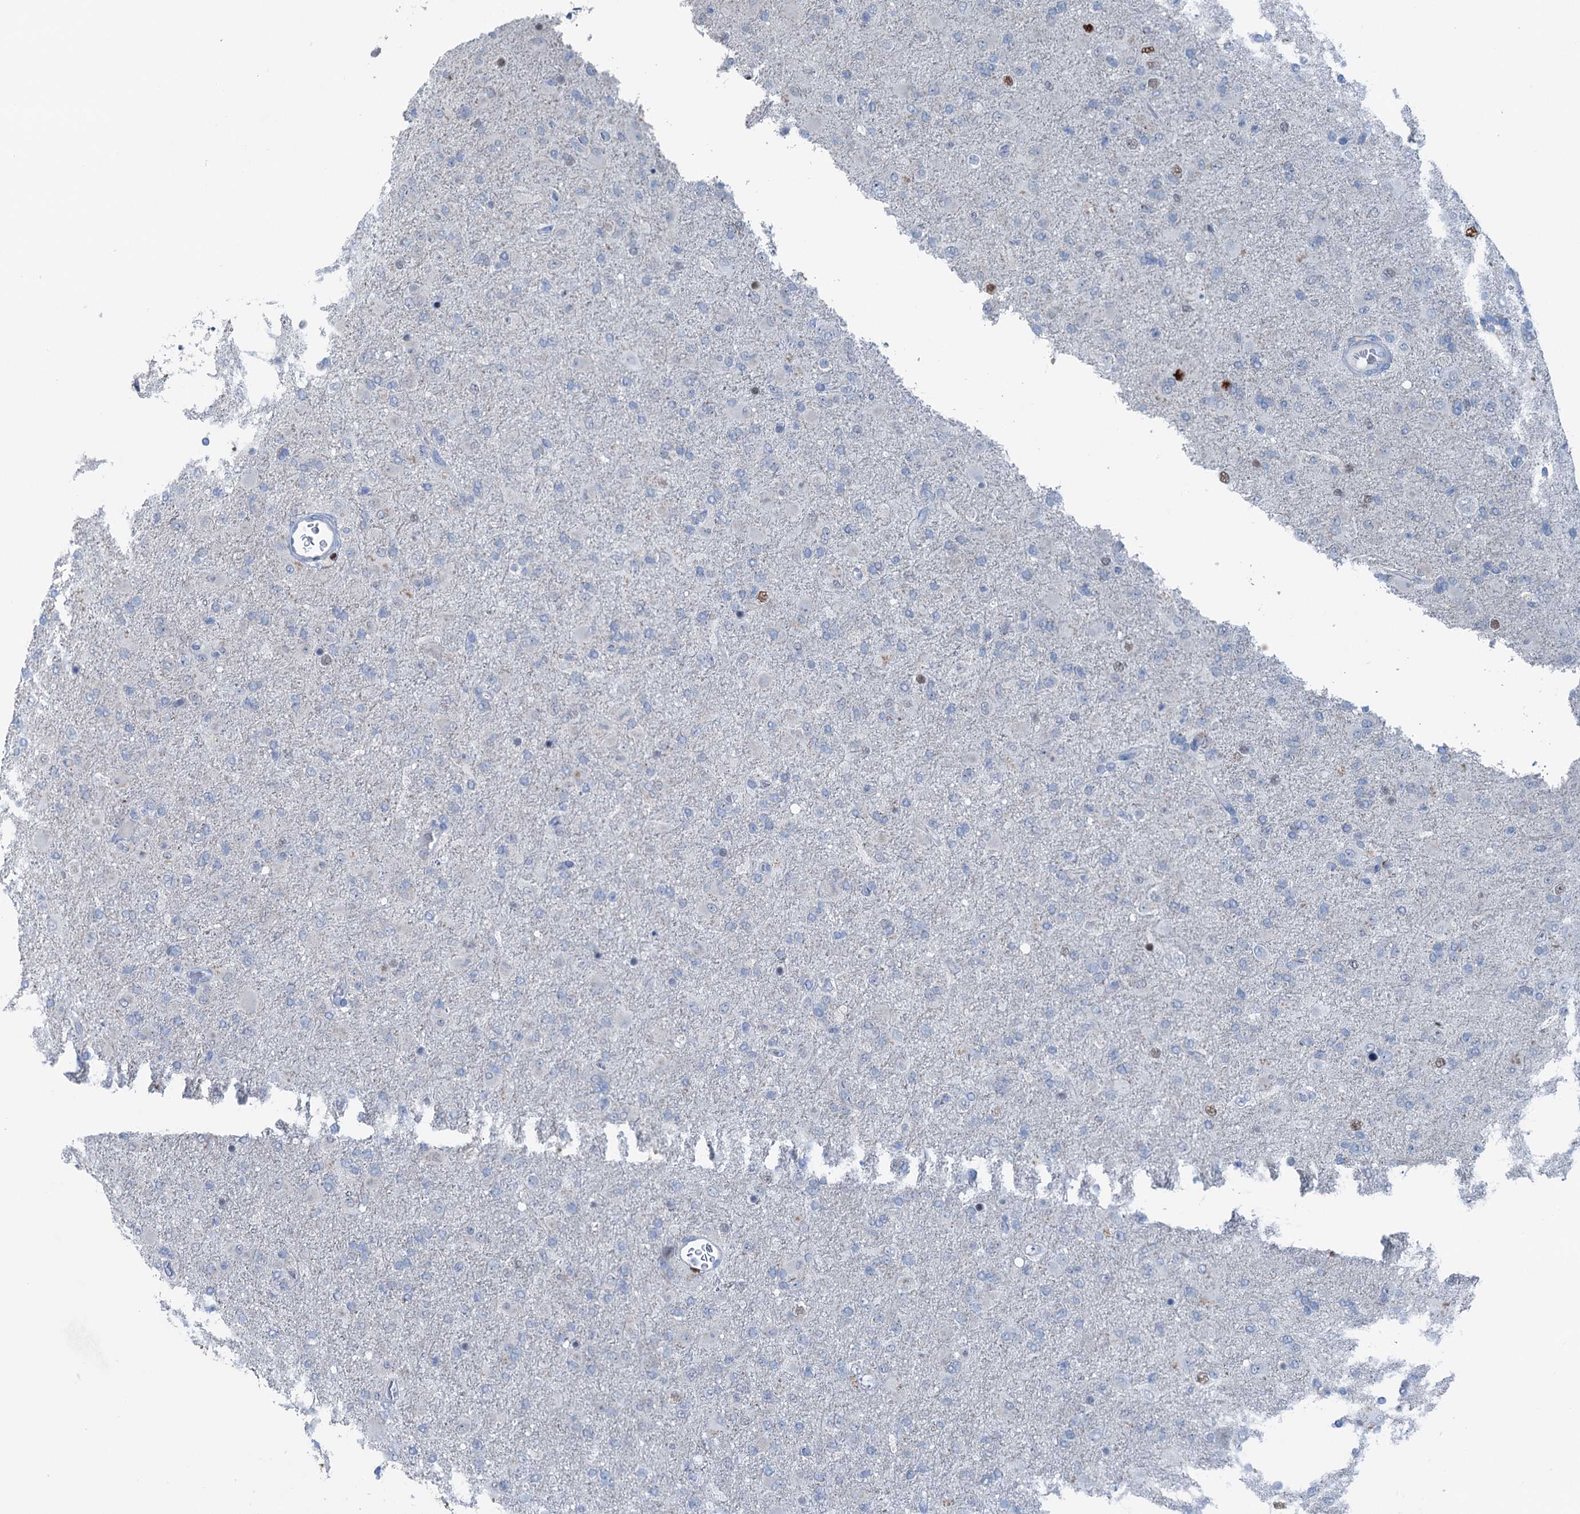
{"staining": {"intensity": "negative", "quantity": "none", "location": "none"}, "tissue": "glioma", "cell_type": "Tumor cells", "image_type": "cancer", "snomed": [{"axis": "morphology", "description": "Glioma, malignant, Low grade"}, {"axis": "topography", "description": "Brain"}], "caption": "This is an immunohistochemistry (IHC) image of malignant glioma (low-grade). There is no expression in tumor cells.", "gene": "ELP4", "patient": {"sex": "male", "age": 65}}